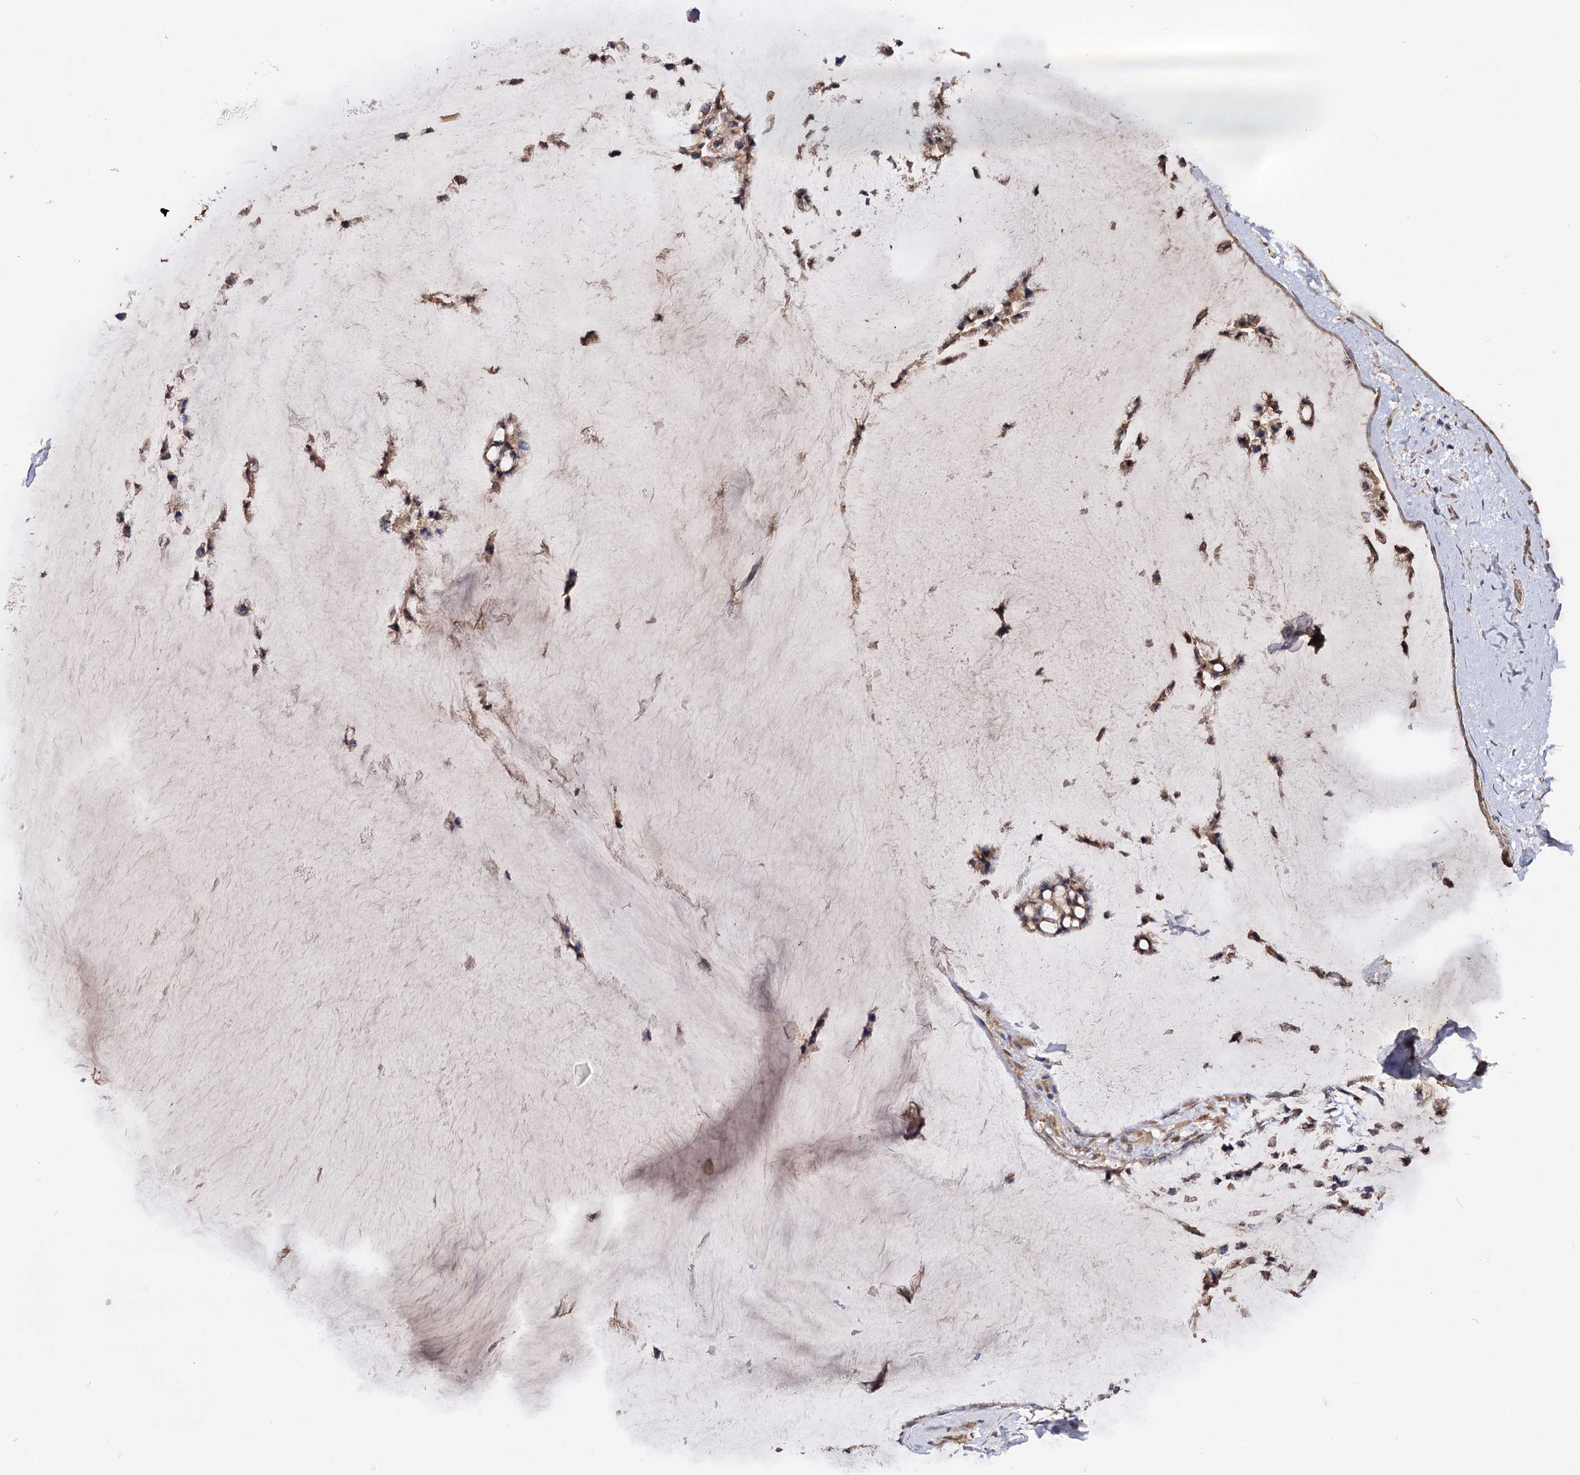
{"staining": {"intensity": "moderate", "quantity": ">75%", "location": "cytoplasmic/membranous"}, "tissue": "ovarian cancer", "cell_type": "Tumor cells", "image_type": "cancer", "snomed": [{"axis": "morphology", "description": "Cystadenocarcinoma, mucinous, NOS"}, {"axis": "topography", "description": "Ovary"}], "caption": "Immunohistochemistry (IHC) micrograph of human mucinous cystadenocarcinoma (ovarian) stained for a protein (brown), which shows medium levels of moderate cytoplasmic/membranous staining in approximately >75% of tumor cells.", "gene": "ARL13A", "patient": {"sex": "female", "age": 39}}